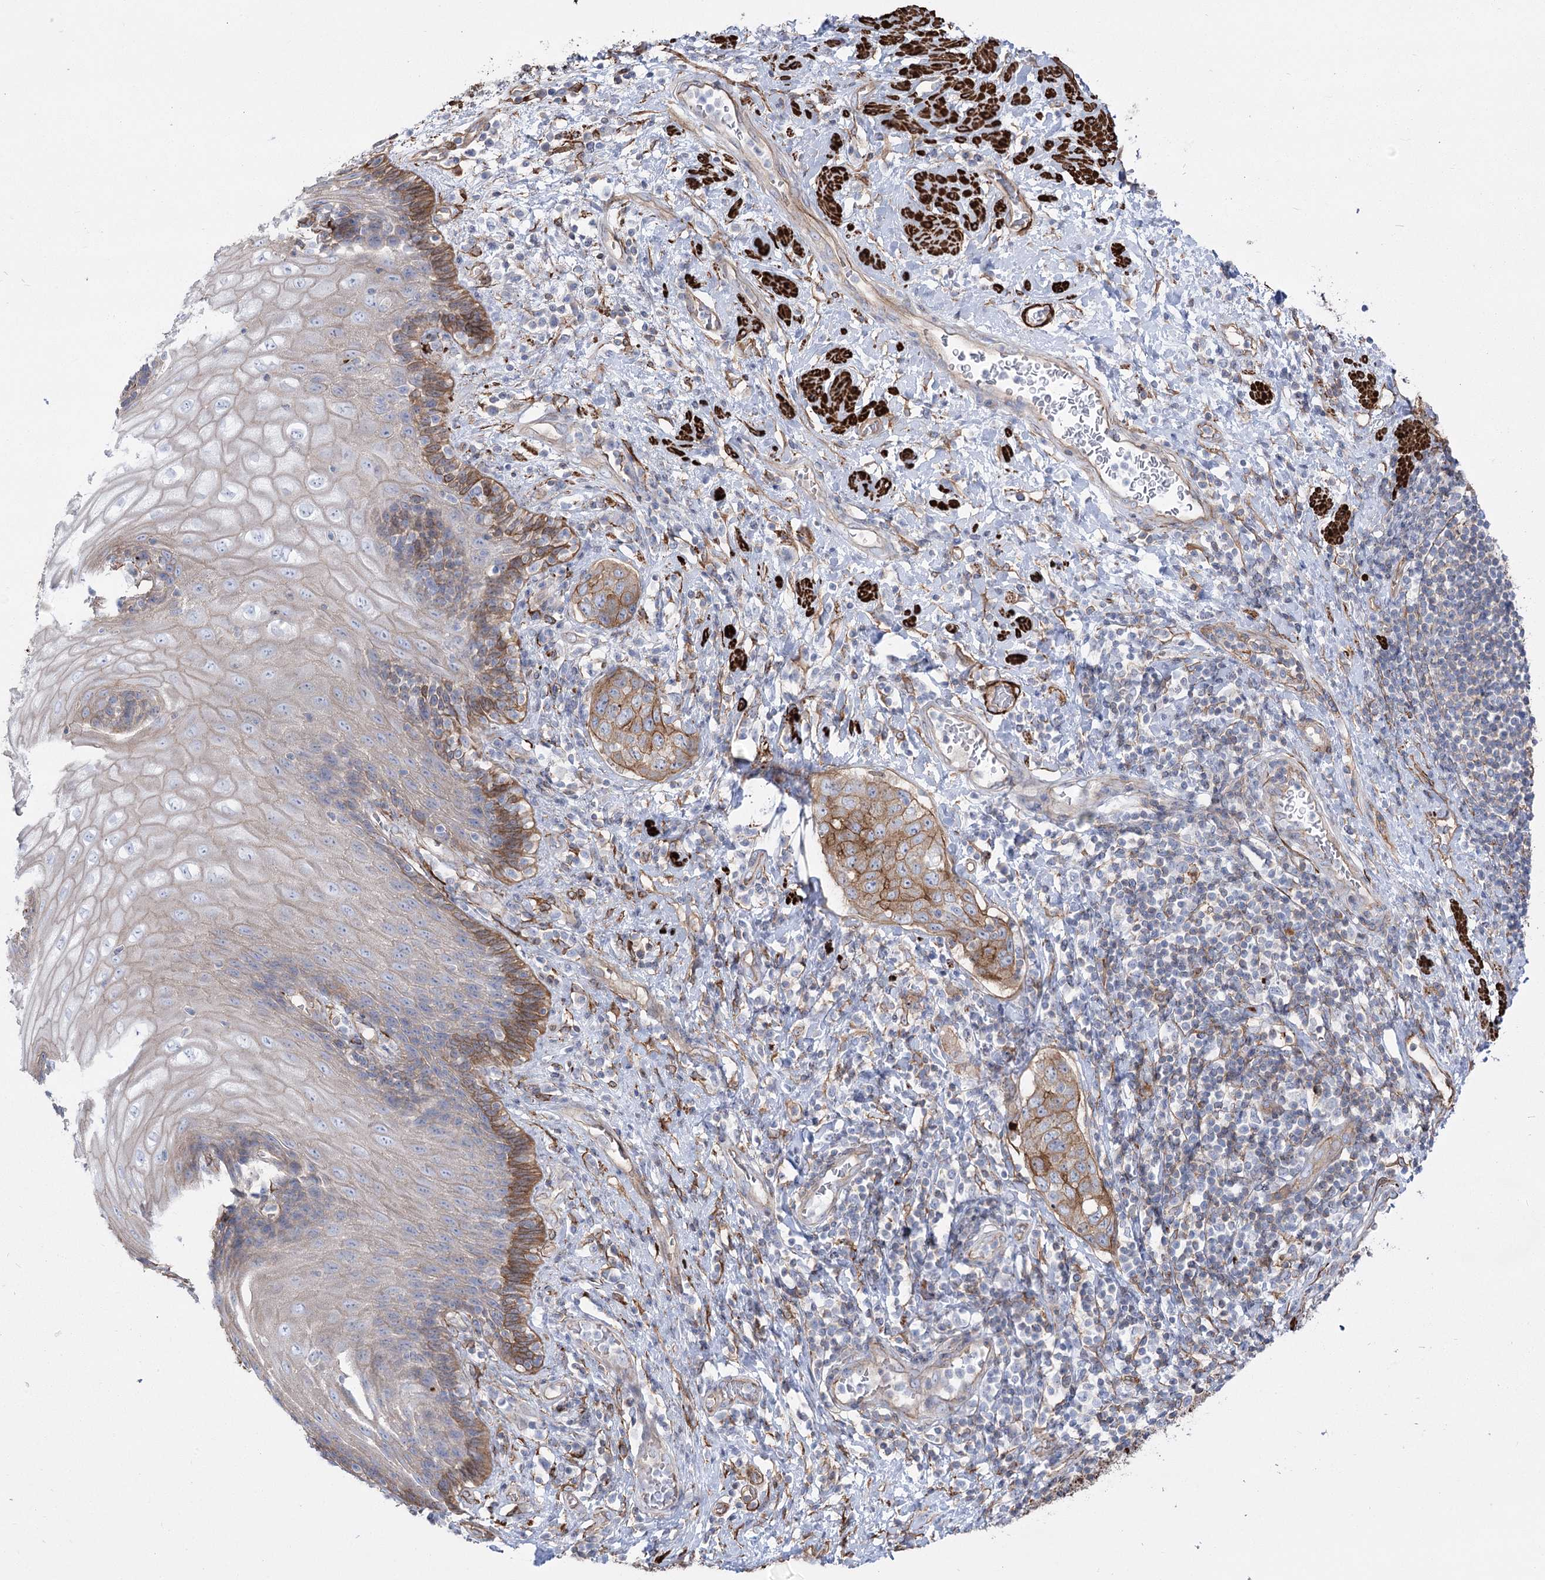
{"staining": {"intensity": "moderate", "quantity": ">75%", "location": "cytoplasmic/membranous"}, "tissue": "stomach cancer", "cell_type": "Tumor cells", "image_type": "cancer", "snomed": [{"axis": "morphology", "description": "Adenocarcinoma, NOS"}, {"axis": "topography", "description": "Stomach"}], "caption": "IHC micrograph of neoplastic tissue: human stomach cancer stained using immunohistochemistry (IHC) displays medium levels of moderate protein expression localized specifically in the cytoplasmic/membranous of tumor cells, appearing as a cytoplasmic/membranous brown color.", "gene": "PLEKHA5", "patient": {"sex": "male", "age": 48}}